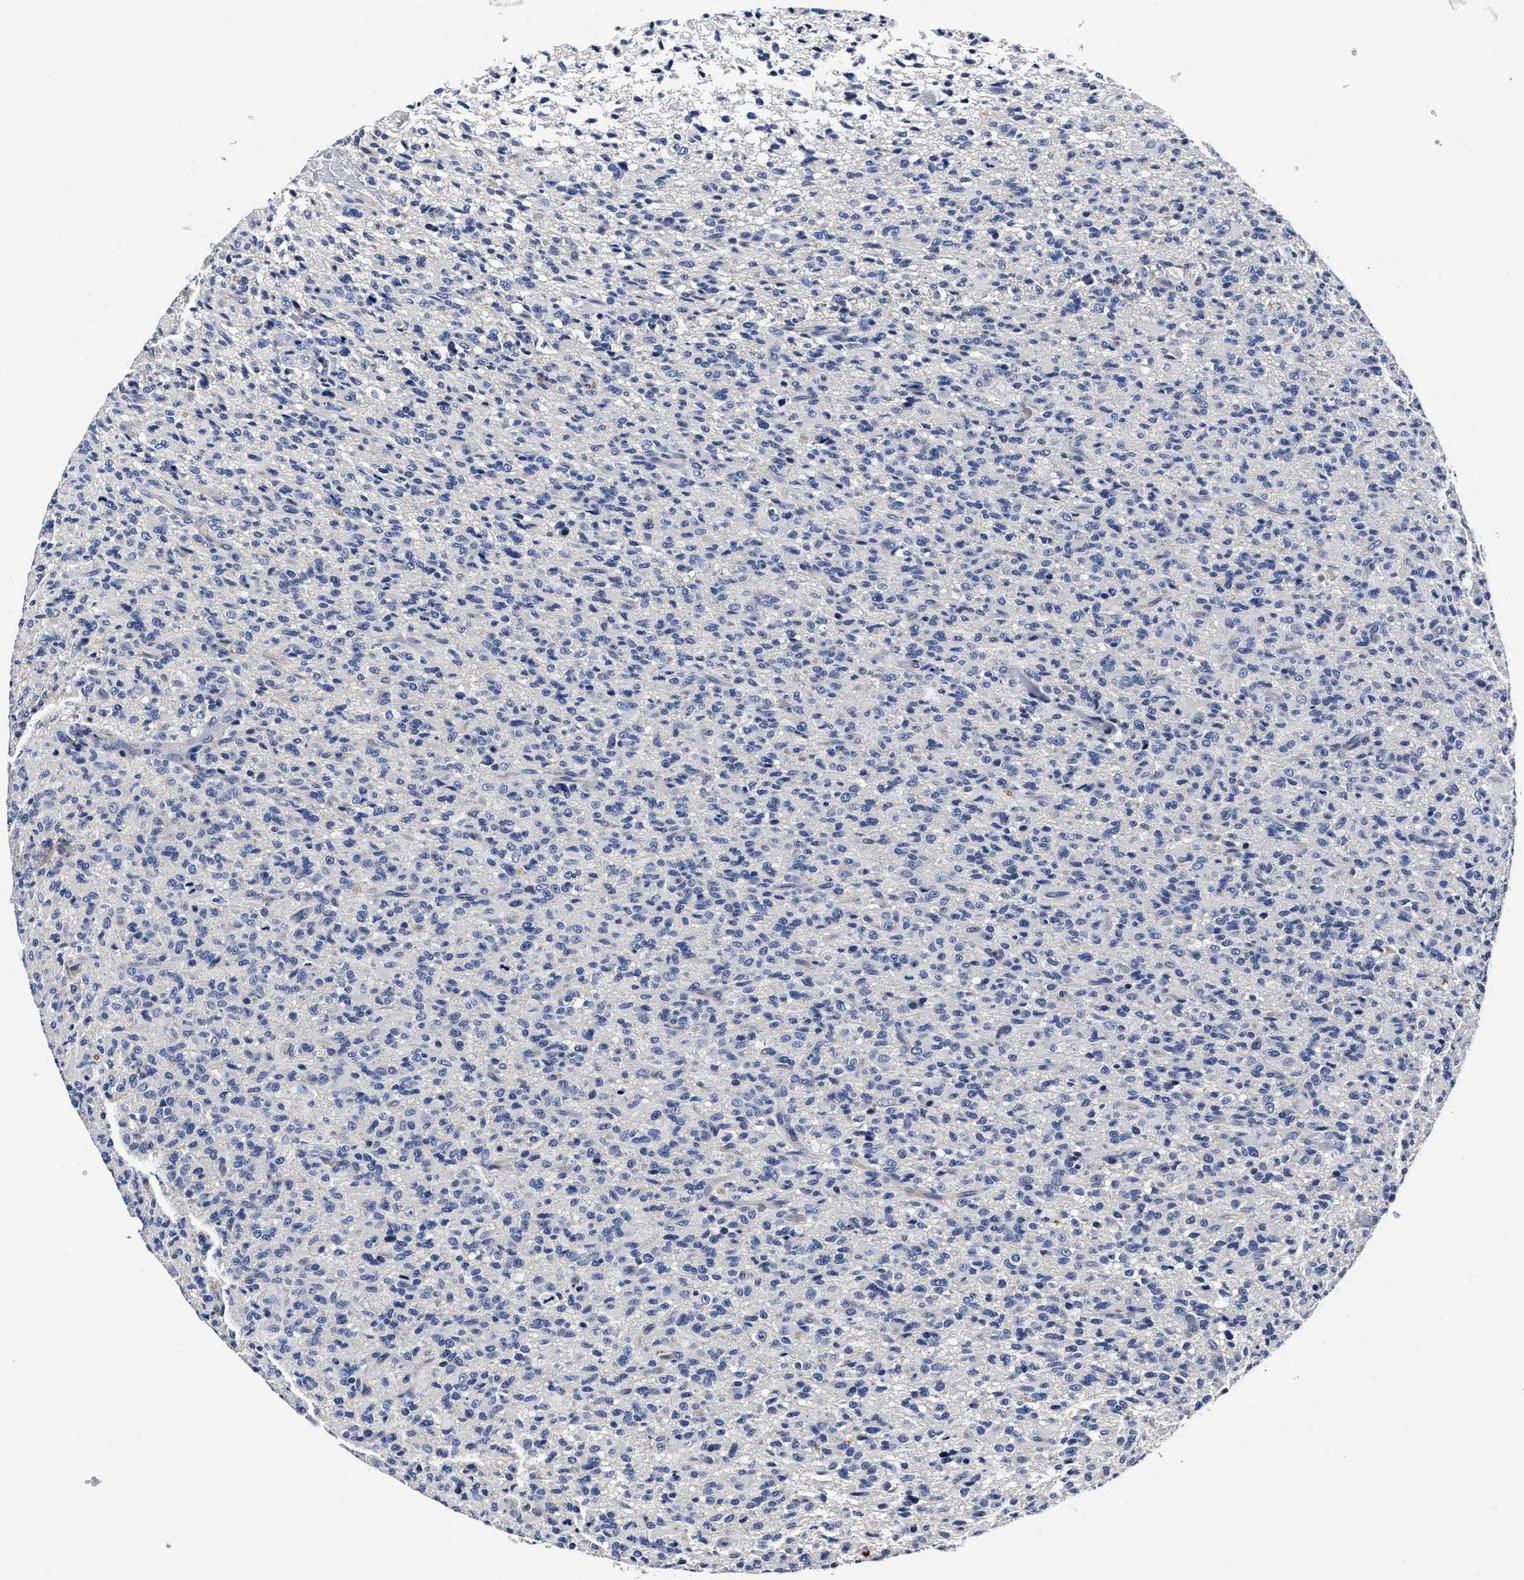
{"staining": {"intensity": "negative", "quantity": "none", "location": "none"}, "tissue": "glioma", "cell_type": "Tumor cells", "image_type": "cancer", "snomed": [{"axis": "morphology", "description": "Glioma, malignant, High grade"}, {"axis": "topography", "description": "Brain"}], "caption": "Protein analysis of malignant glioma (high-grade) shows no significant expression in tumor cells. Brightfield microscopy of IHC stained with DAB (brown) and hematoxylin (blue), captured at high magnification.", "gene": "OLFML2A", "patient": {"sex": "male", "age": 71}}